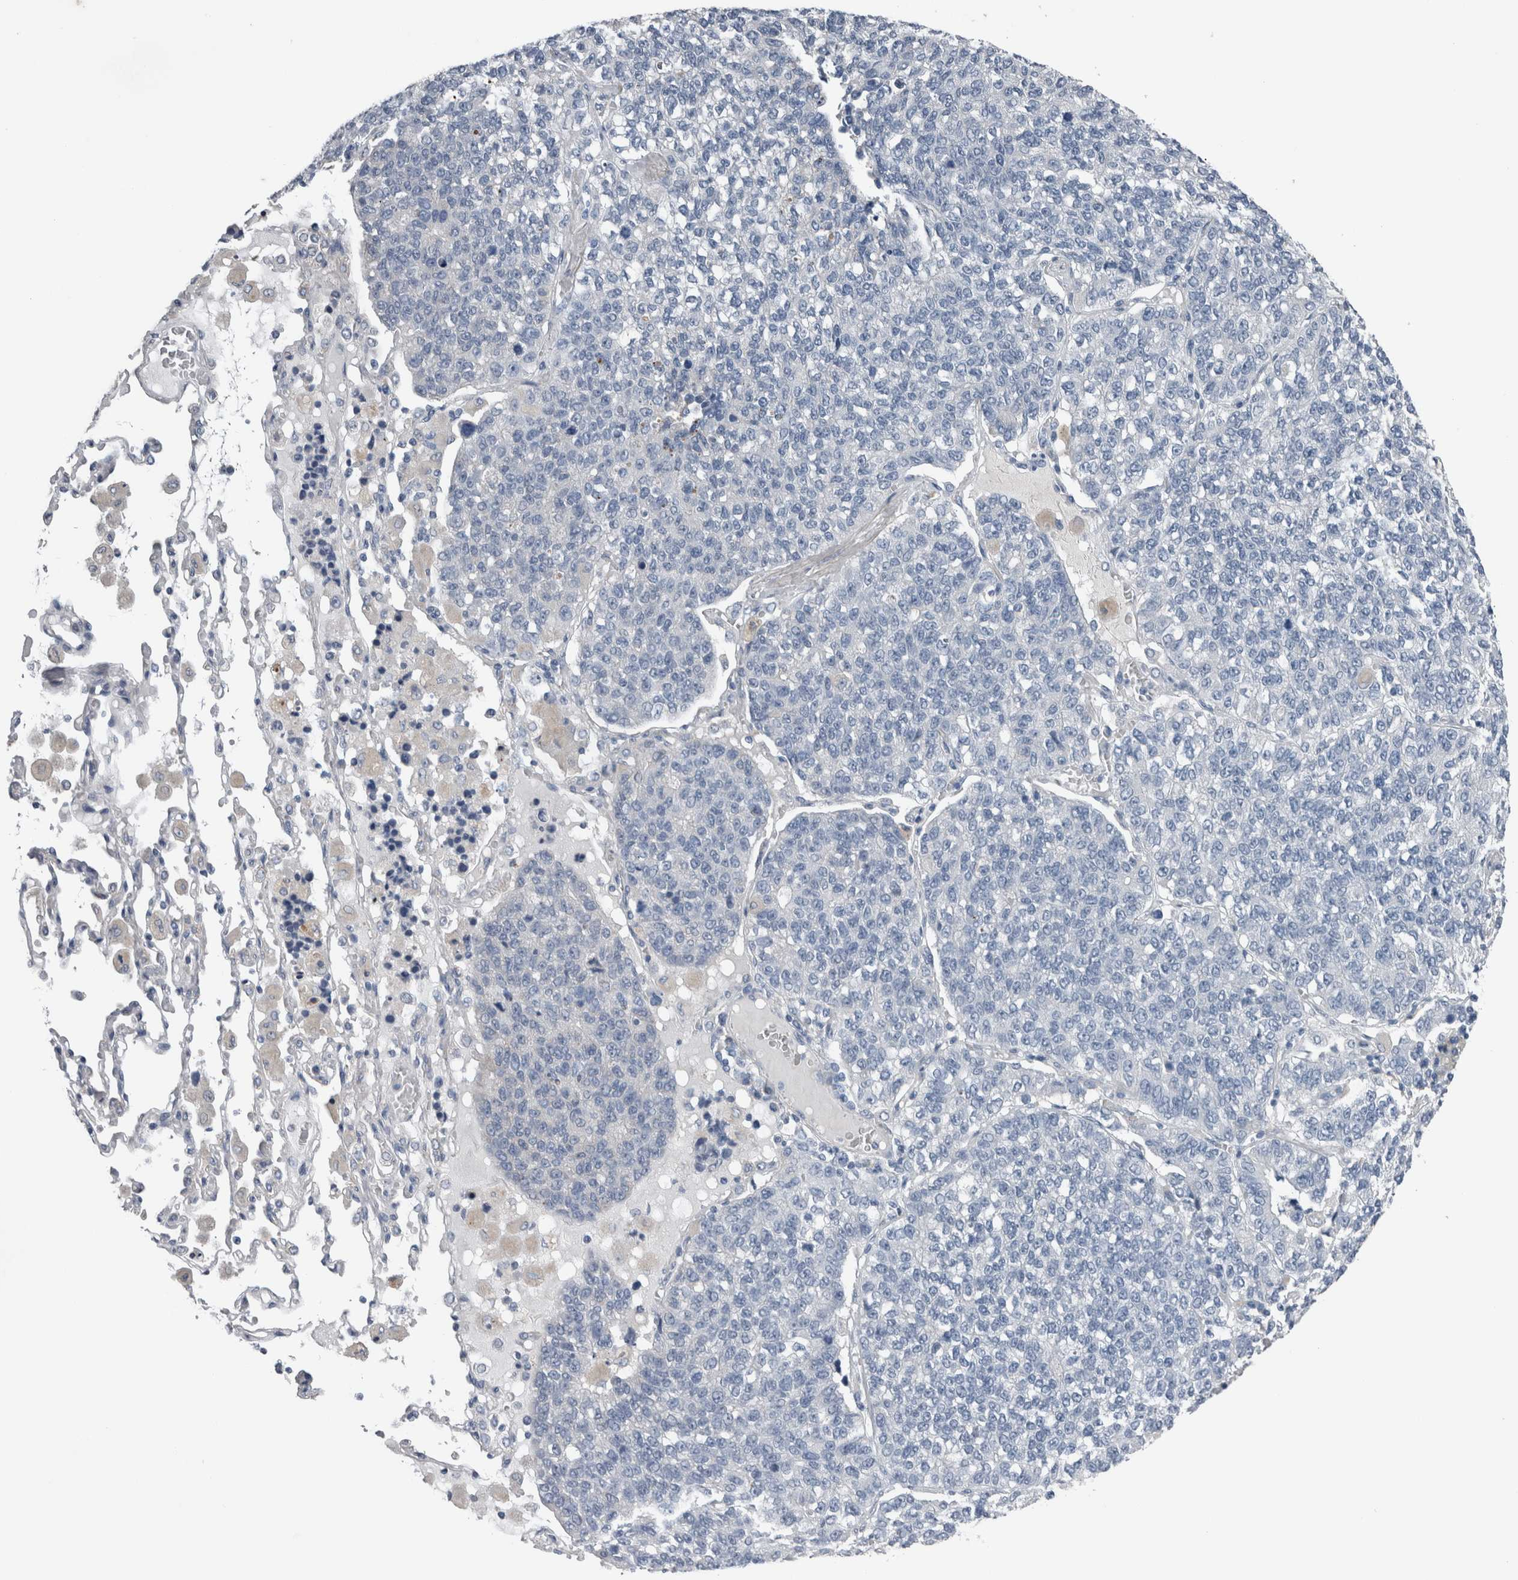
{"staining": {"intensity": "negative", "quantity": "none", "location": "none"}, "tissue": "lung cancer", "cell_type": "Tumor cells", "image_type": "cancer", "snomed": [{"axis": "morphology", "description": "Adenocarcinoma, NOS"}, {"axis": "topography", "description": "Lung"}], "caption": "IHC of lung adenocarcinoma exhibits no positivity in tumor cells.", "gene": "CRNN", "patient": {"sex": "male", "age": 49}}